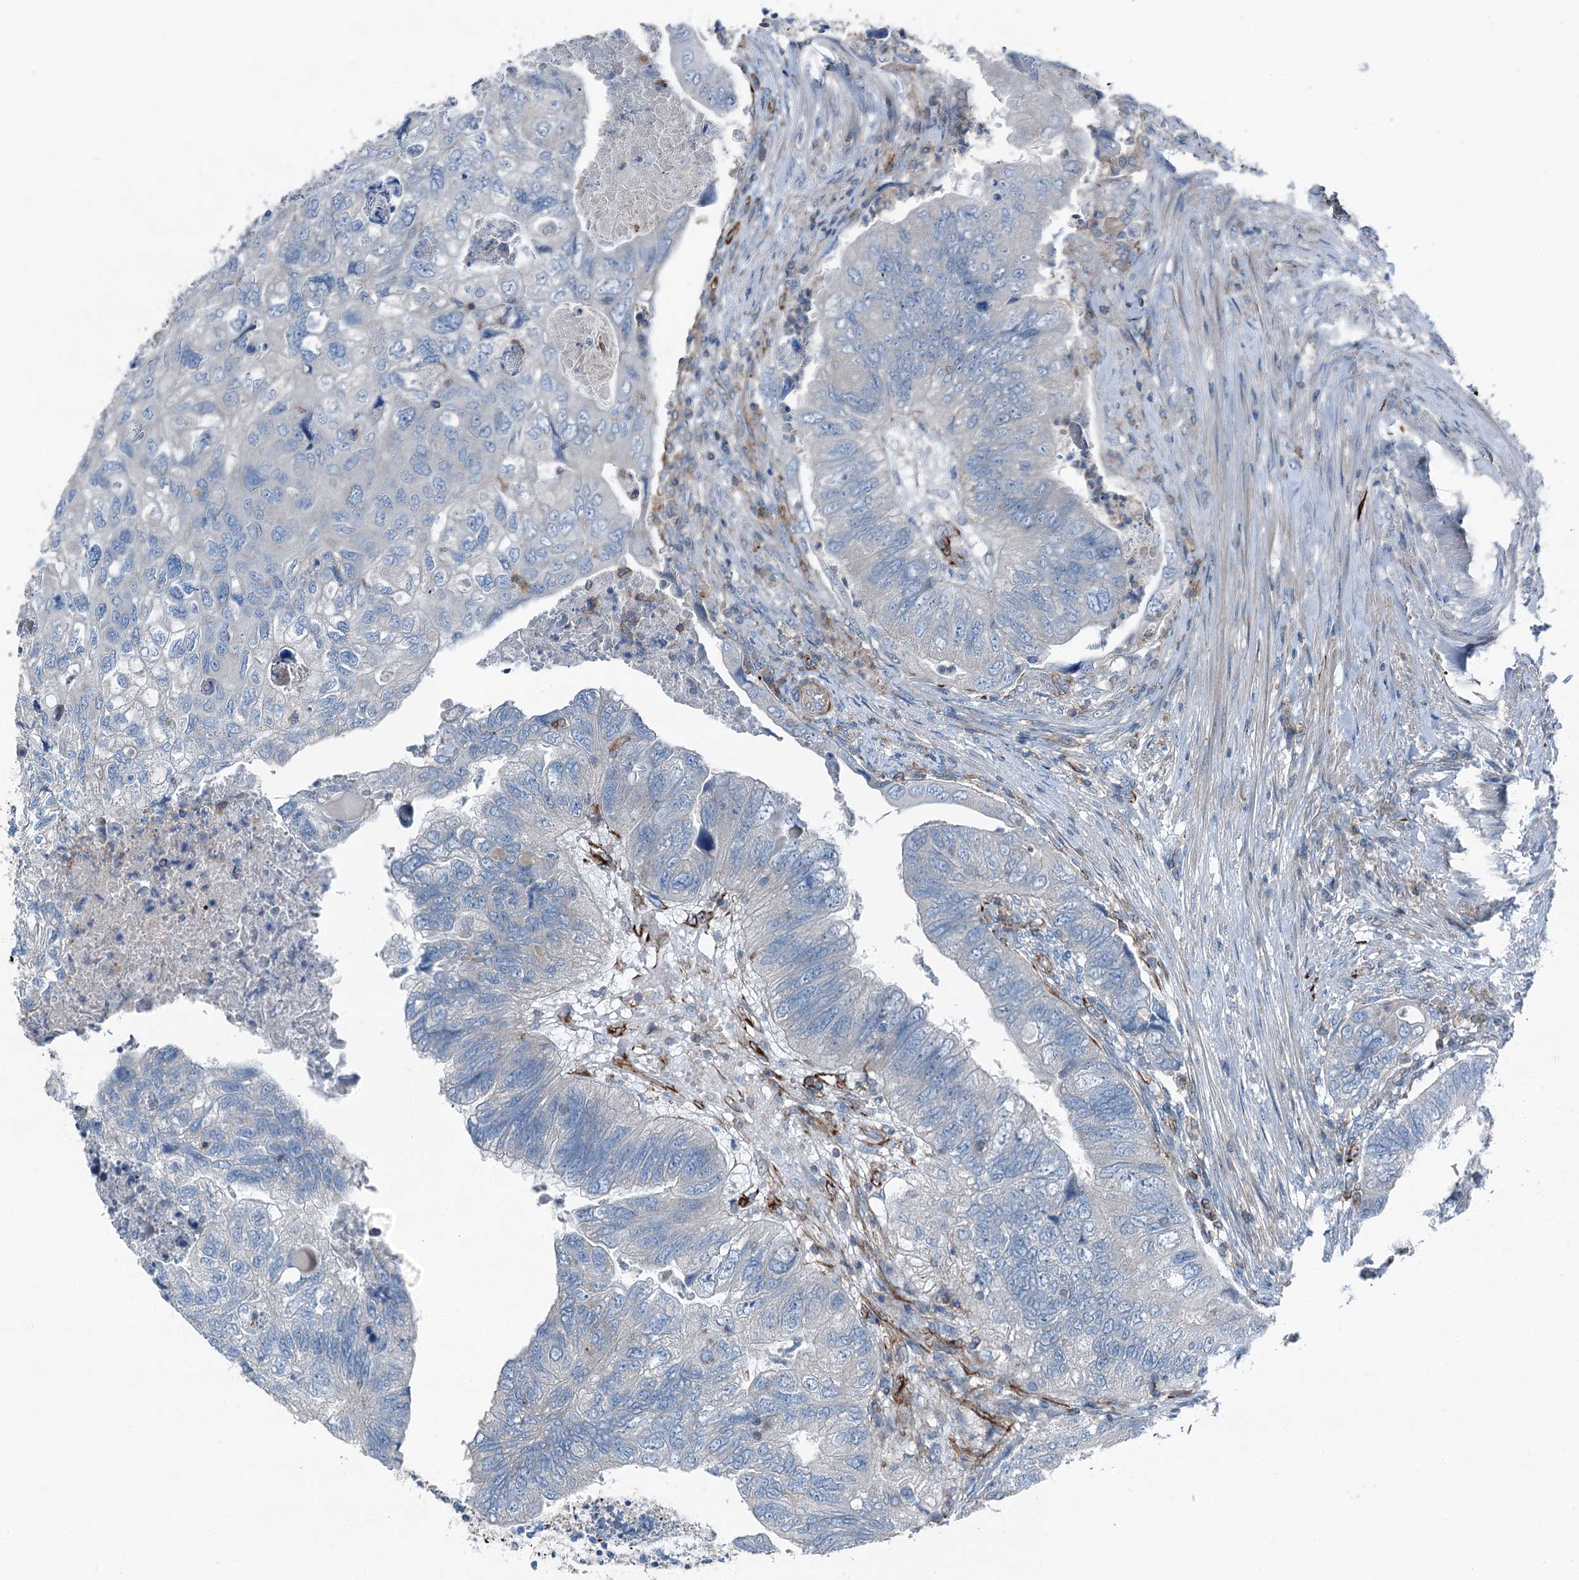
{"staining": {"intensity": "negative", "quantity": "none", "location": "none"}, "tissue": "colorectal cancer", "cell_type": "Tumor cells", "image_type": "cancer", "snomed": [{"axis": "morphology", "description": "Adenocarcinoma, NOS"}, {"axis": "topography", "description": "Rectum"}], "caption": "DAB immunohistochemical staining of human colorectal cancer (adenocarcinoma) reveals no significant positivity in tumor cells.", "gene": "AXL", "patient": {"sex": "male", "age": 63}}